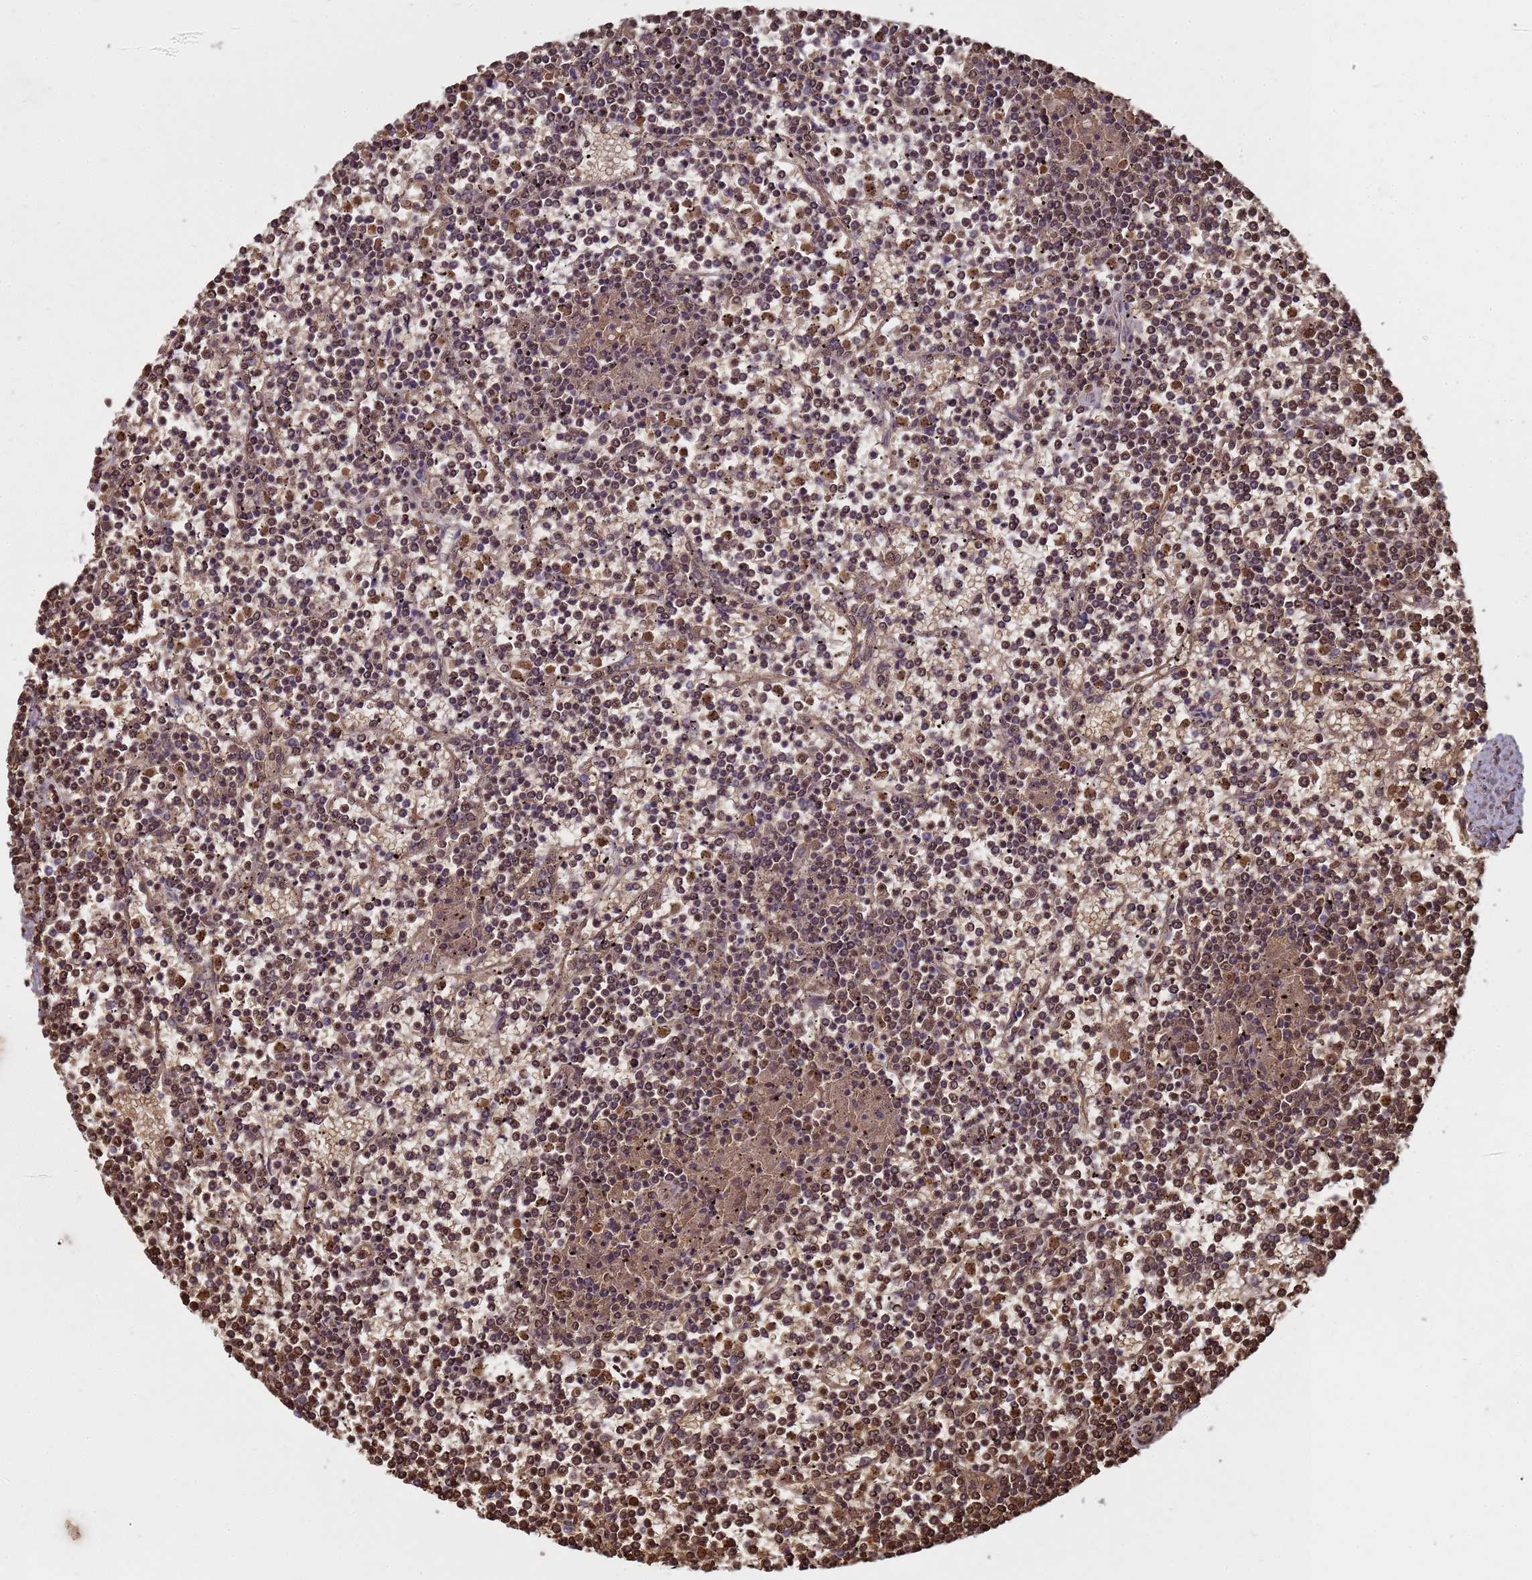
{"staining": {"intensity": "moderate", "quantity": ">75%", "location": "nuclear"}, "tissue": "lymphoma", "cell_type": "Tumor cells", "image_type": "cancer", "snomed": [{"axis": "morphology", "description": "Malignant lymphoma, non-Hodgkin's type, Low grade"}, {"axis": "topography", "description": "Spleen"}], "caption": "DAB immunohistochemical staining of human malignant lymphoma, non-Hodgkin's type (low-grade) demonstrates moderate nuclear protein staining in approximately >75% of tumor cells.", "gene": "SGIP1", "patient": {"sex": "female", "age": 19}}